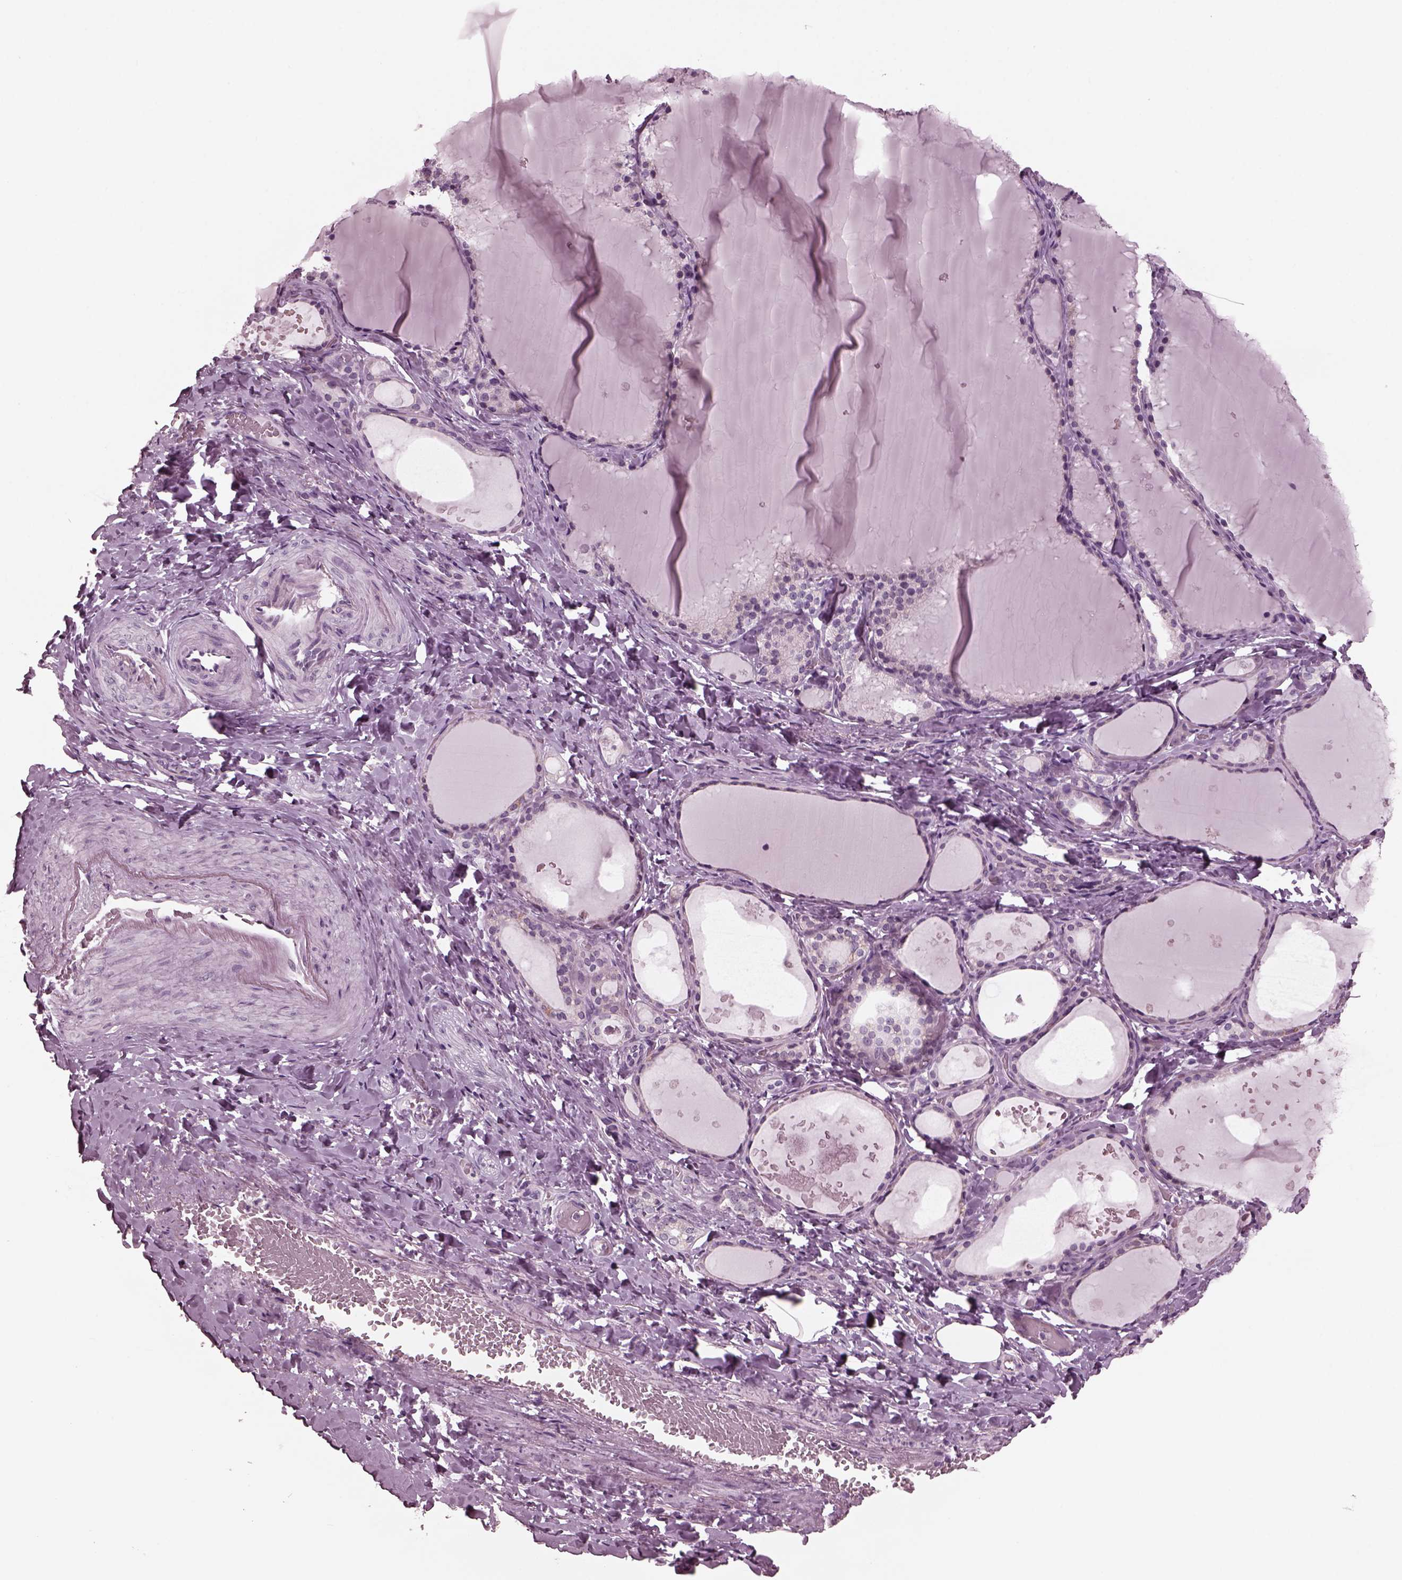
{"staining": {"intensity": "weak", "quantity": "<25%", "location": "cytoplasmic/membranous"}, "tissue": "thyroid gland", "cell_type": "Glandular cells", "image_type": "normal", "snomed": [{"axis": "morphology", "description": "Normal tissue, NOS"}, {"axis": "topography", "description": "Thyroid gland"}], "caption": "The immunohistochemistry (IHC) photomicrograph has no significant expression in glandular cells of thyroid gland. The staining is performed using DAB brown chromogen with nuclei counter-stained in using hematoxylin.", "gene": "CELSR3", "patient": {"sex": "female", "age": 56}}